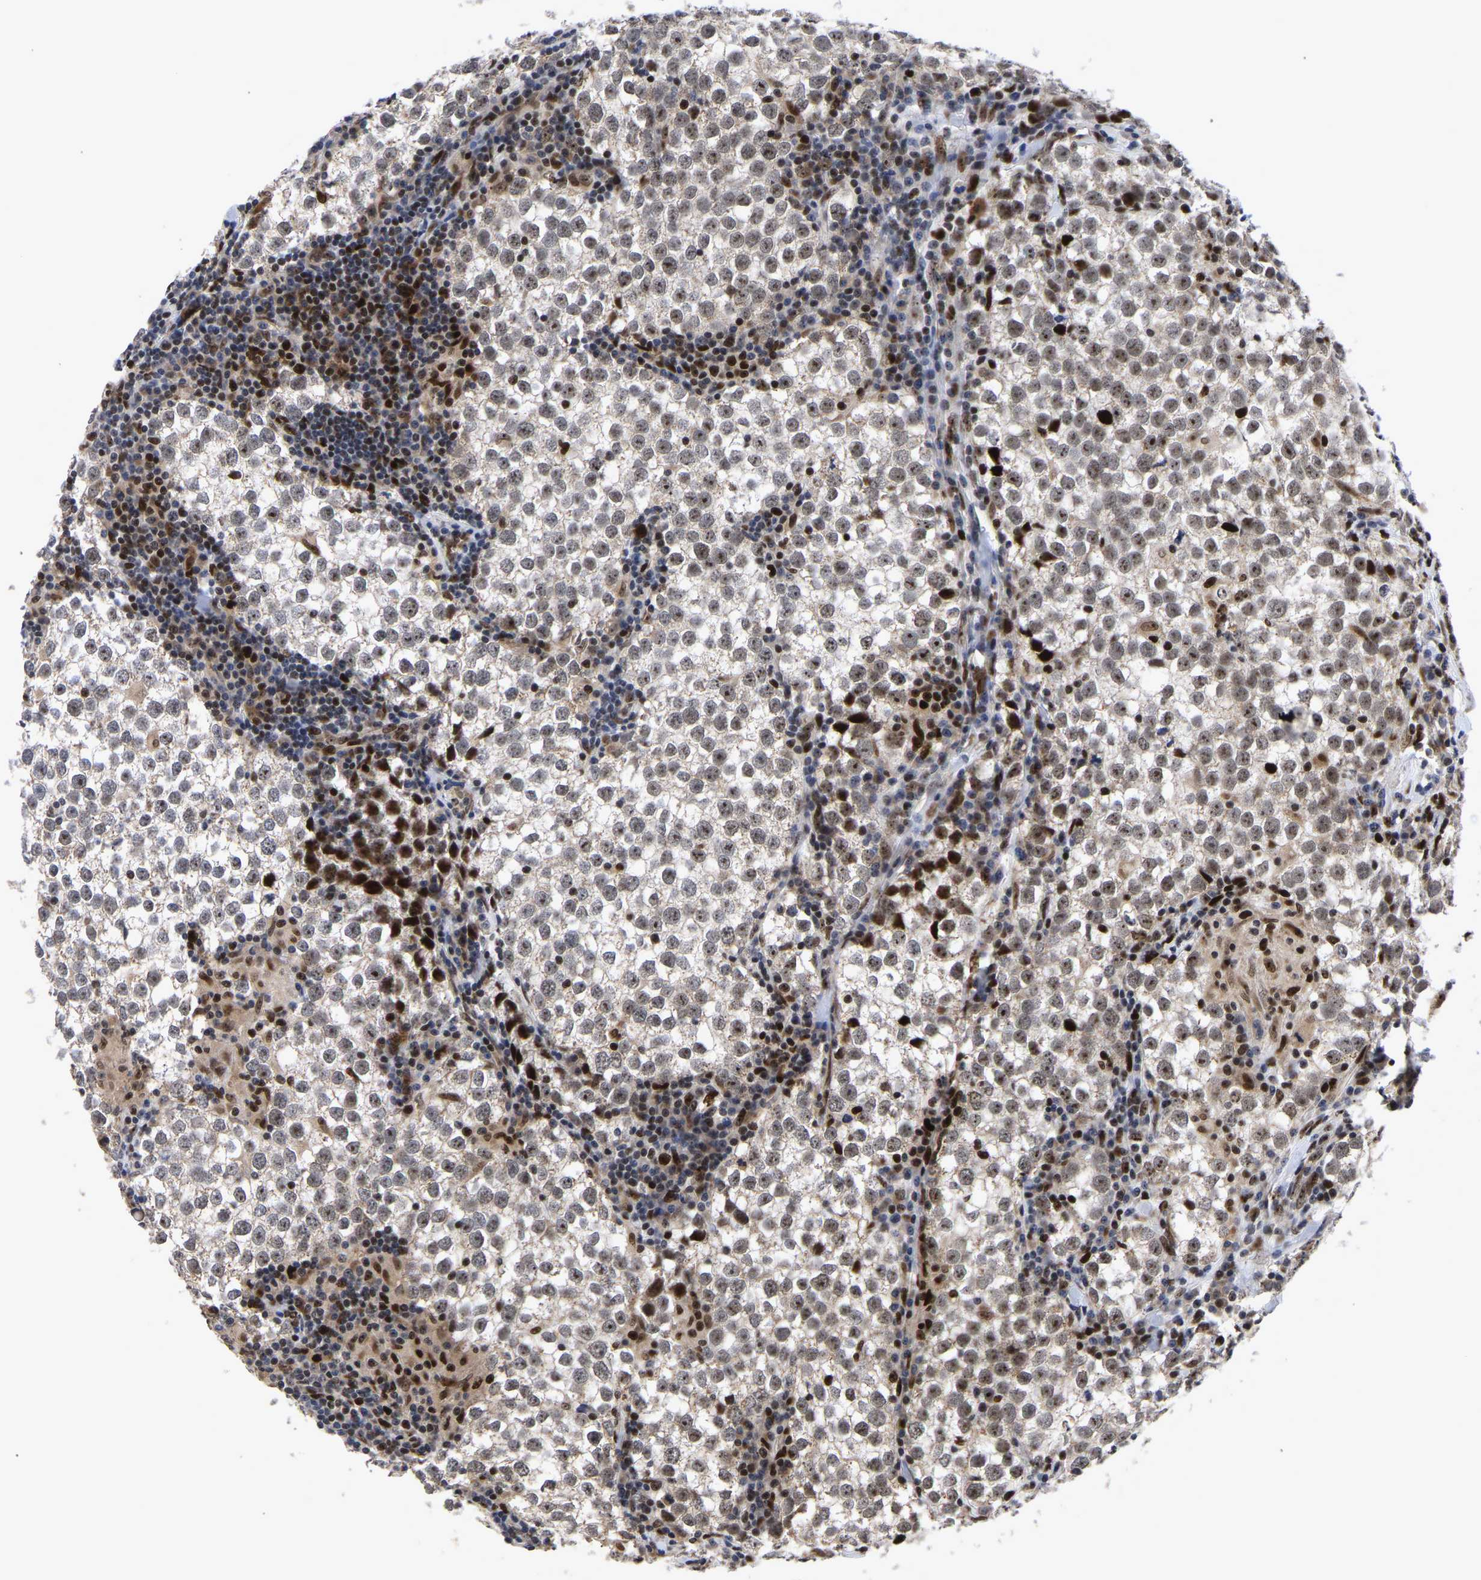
{"staining": {"intensity": "moderate", "quantity": ">75%", "location": "nuclear"}, "tissue": "testis cancer", "cell_type": "Tumor cells", "image_type": "cancer", "snomed": [{"axis": "morphology", "description": "Seminoma, NOS"}, {"axis": "morphology", "description": "Carcinoma, Embryonal, NOS"}, {"axis": "topography", "description": "Testis"}], "caption": "Protein expression analysis of testis seminoma displays moderate nuclear positivity in approximately >75% of tumor cells. (DAB (3,3'-diaminobenzidine) = brown stain, brightfield microscopy at high magnification).", "gene": "JUNB", "patient": {"sex": "male", "age": 36}}